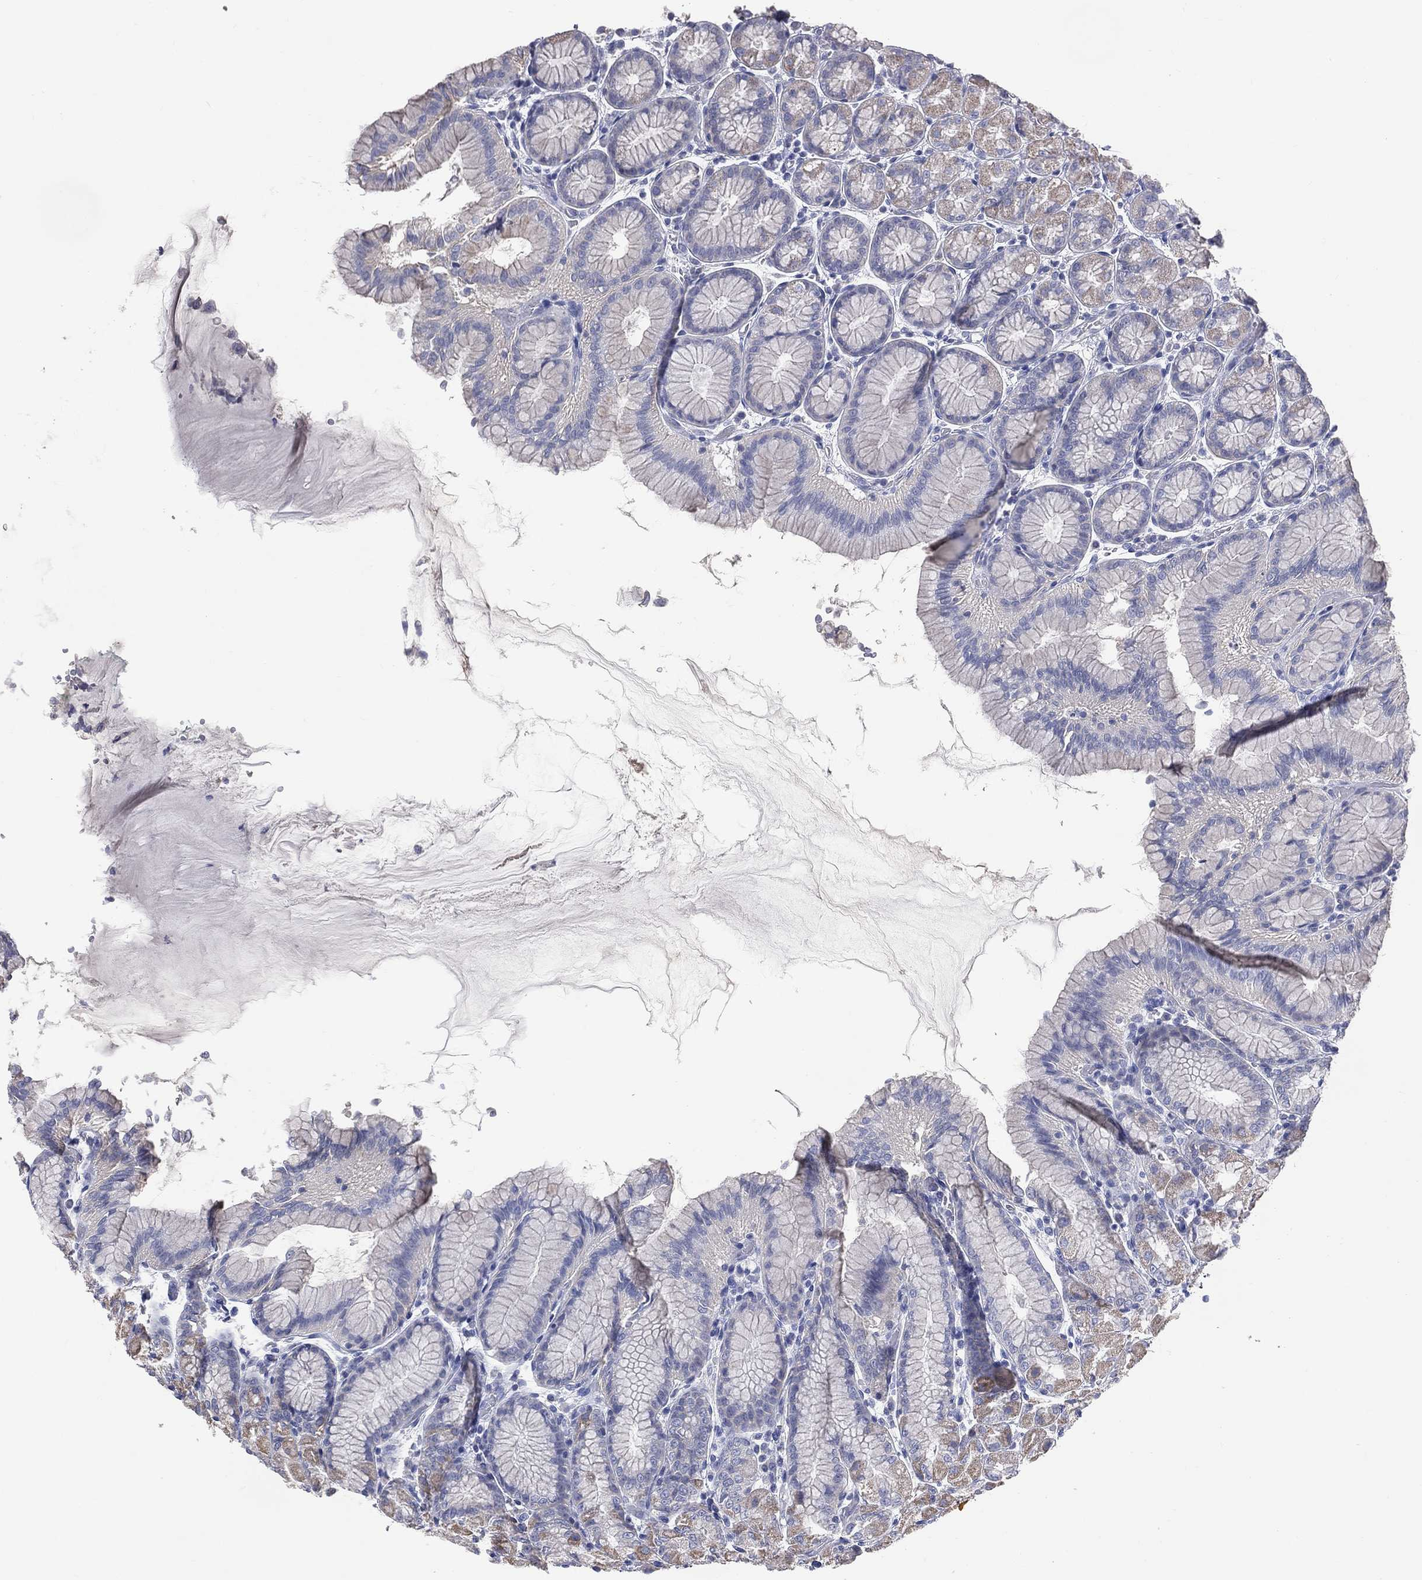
{"staining": {"intensity": "weak", "quantity": "<25%", "location": "cytoplasmic/membranous"}, "tissue": "stomach", "cell_type": "Glandular cells", "image_type": "normal", "snomed": [{"axis": "morphology", "description": "Normal tissue, NOS"}, {"axis": "morphology", "description": "Adenocarcinoma, NOS"}, {"axis": "topography", "description": "Stomach"}], "caption": "DAB (3,3'-diaminobenzidine) immunohistochemical staining of normal stomach shows no significant positivity in glandular cells.", "gene": "STK31", "patient": {"sex": "female", "age": 81}}